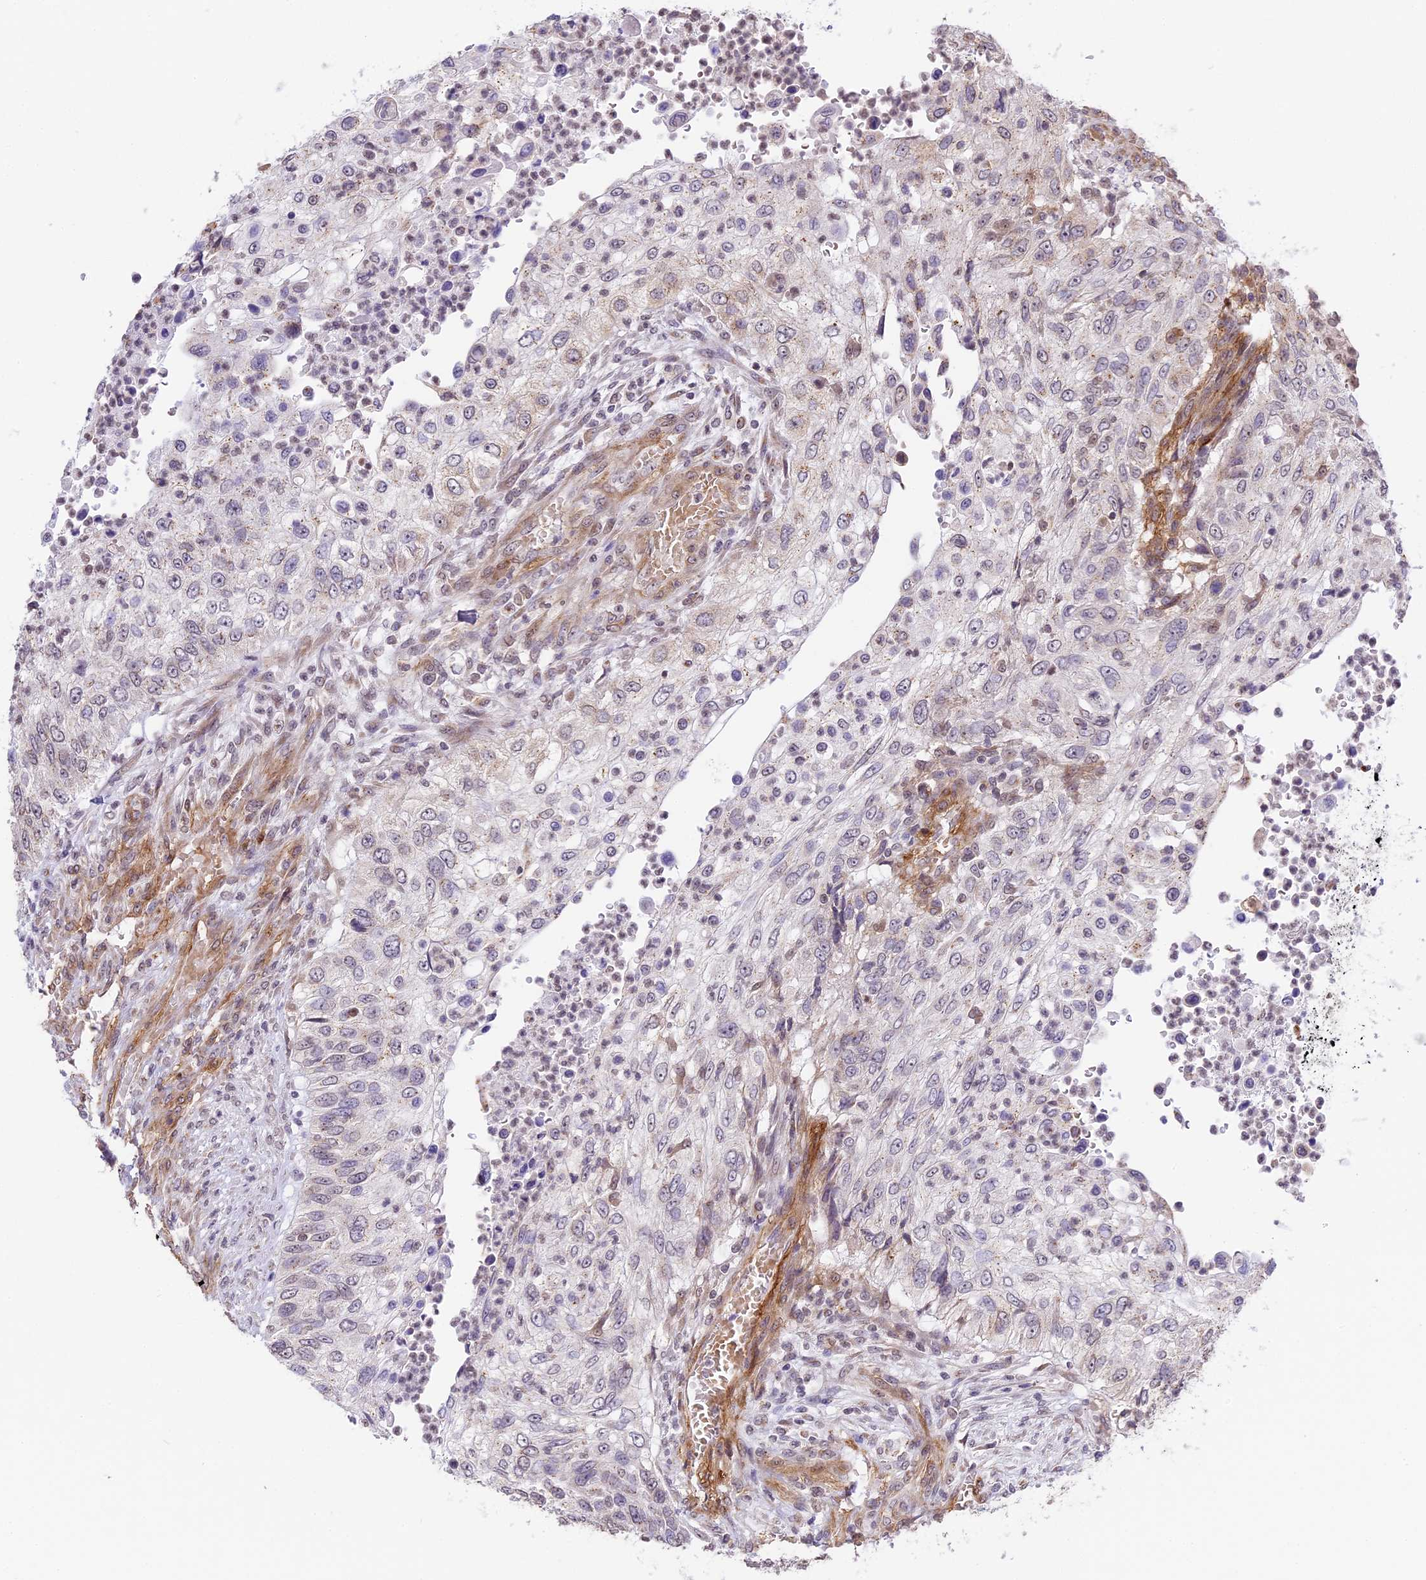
{"staining": {"intensity": "negative", "quantity": "none", "location": "none"}, "tissue": "urothelial cancer", "cell_type": "Tumor cells", "image_type": "cancer", "snomed": [{"axis": "morphology", "description": "Urothelial carcinoma, High grade"}, {"axis": "topography", "description": "Urinary bladder"}], "caption": "This is an immunohistochemistry histopathology image of urothelial cancer. There is no staining in tumor cells.", "gene": "HEATR5B", "patient": {"sex": "female", "age": 60}}